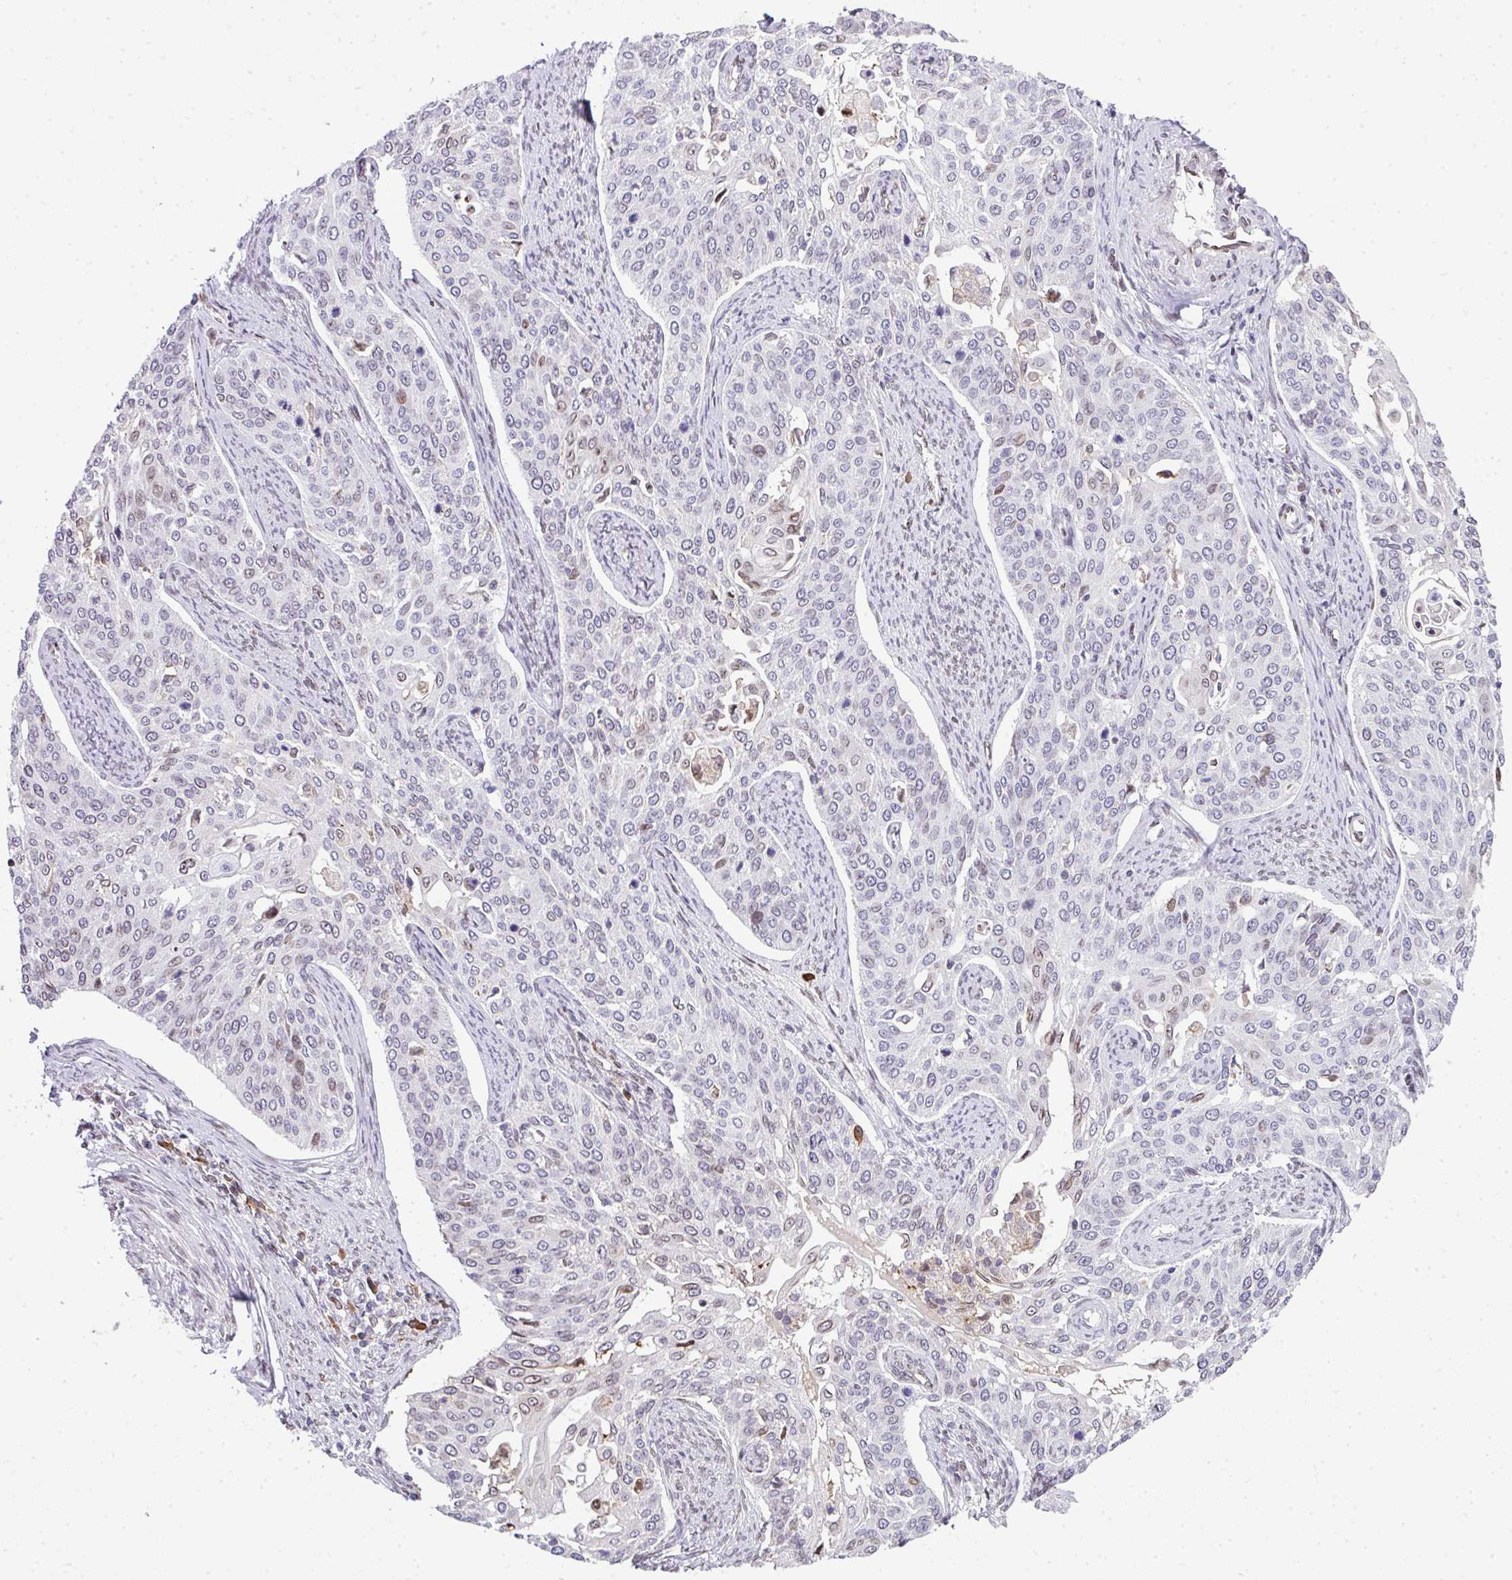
{"staining": {"intensity": "negative", "quantity": "none", "location": "none"}, "tissue": "cervical cancer", "cell_type": "Tumor cells", "image_type": "cancer", "snomed": [{"axis": "morphology", "description": "Squamous cell carcinoma, NOS"}, {"axis": "topography", "description": "Cervix"}], "caption": "High magnification brightfield microscopy of squamous cell carcinoma (cervical) stained with DAB (brown) and counterstained with hematoxylin (blue): tumor cells show no significant positivity.", "gene": "PLK1", "patient": {"sex": "female", "age": 44}}